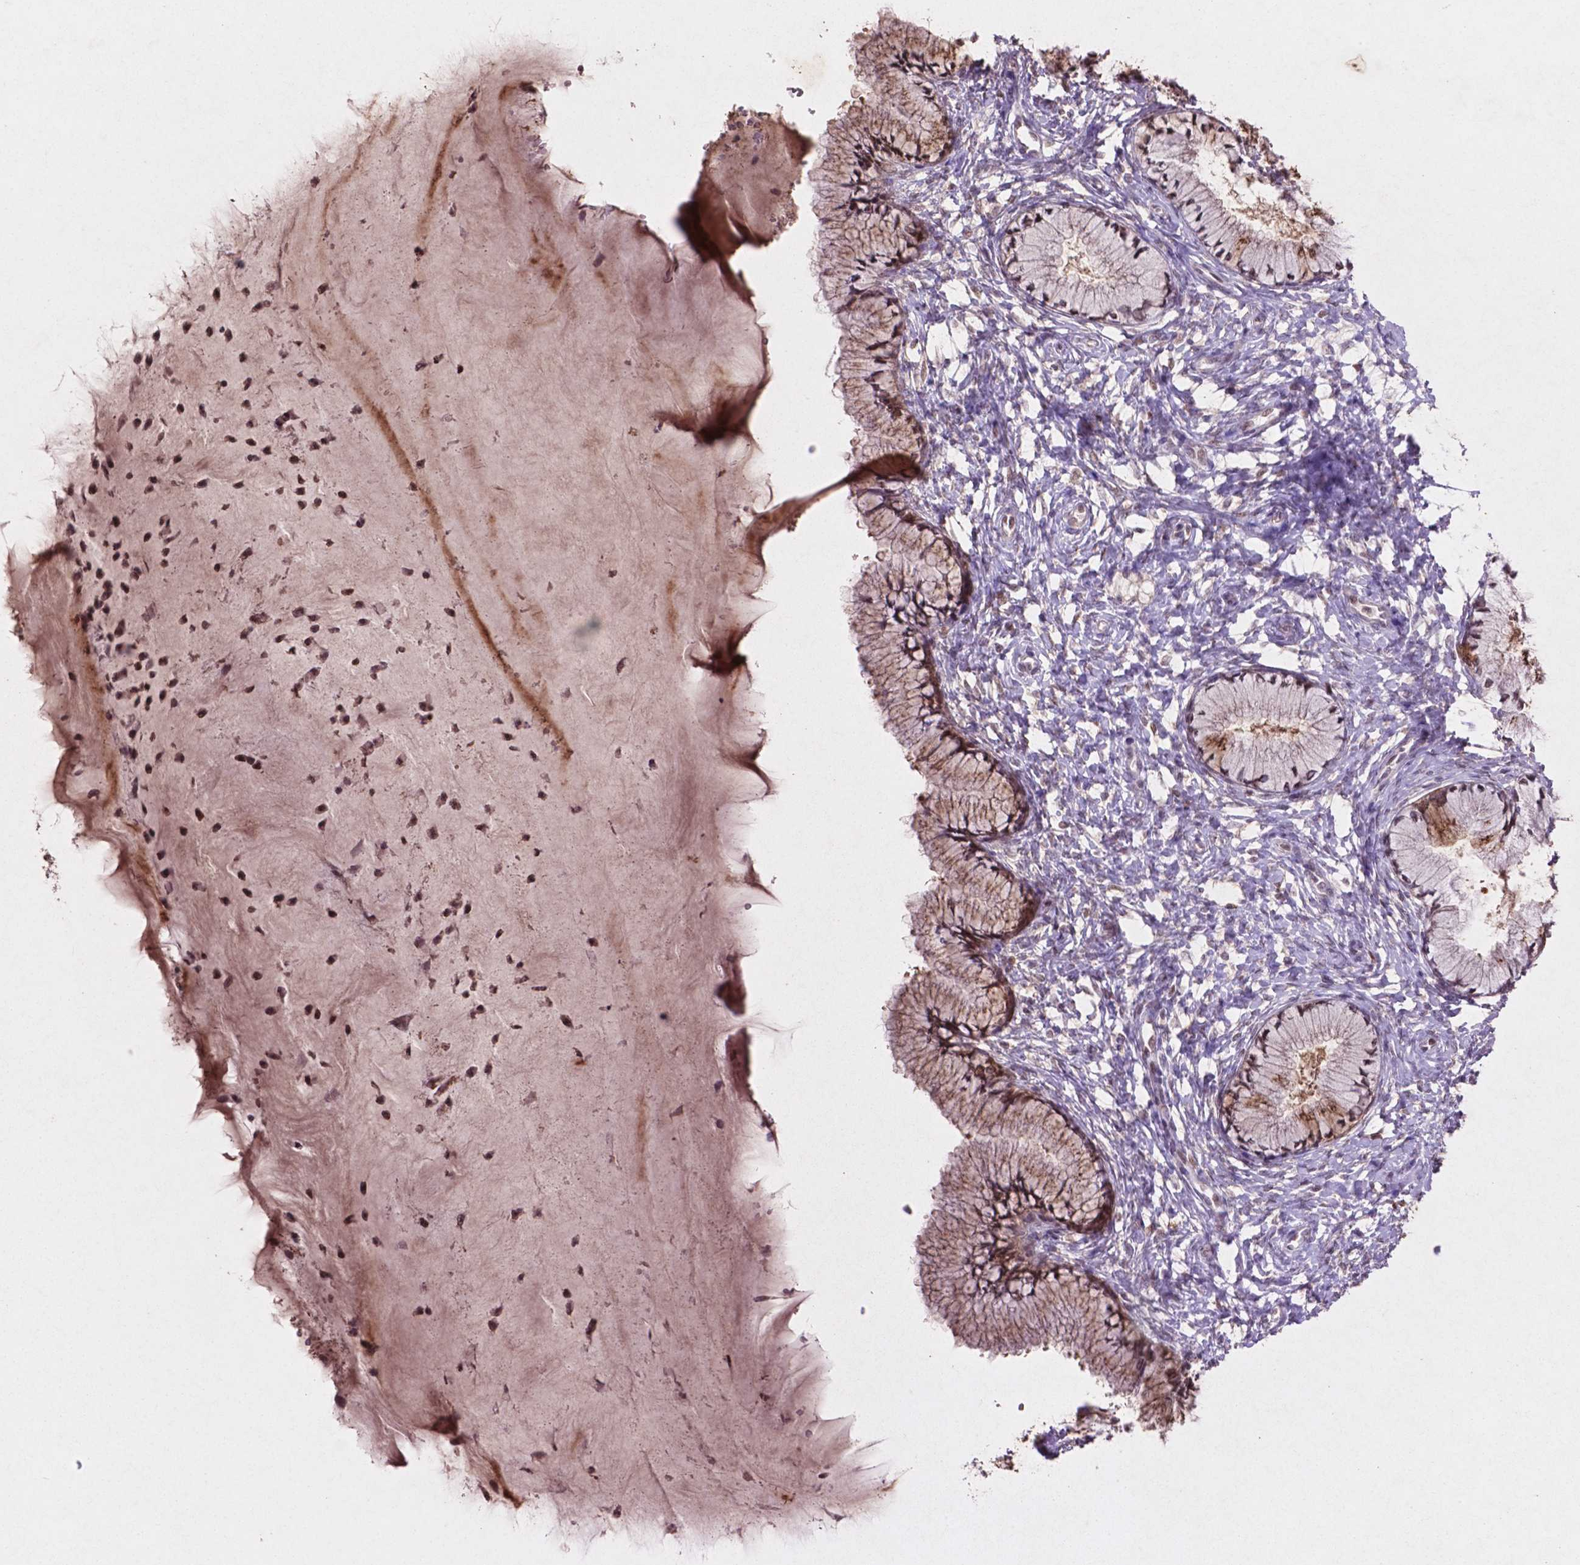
{"staining": {"intensity": "weak", "quantity": "<25%", "location": "cytoplasmic/membranous"}, "tissue": "cervix", "cell_type": "Glandular cells", "image_type": "normal", "snomed": [{"axis": "morphology", "description": "Normal tissue, NOS"}, {"axis": "topography", "description": "Cervix"}], "caption": "There is no significant staining in glandular cells of cervix. (IHC, brightfield microscopy, high magnification).", "gene": "GLRX", "patient": {"sex": "female", "age": 37}}